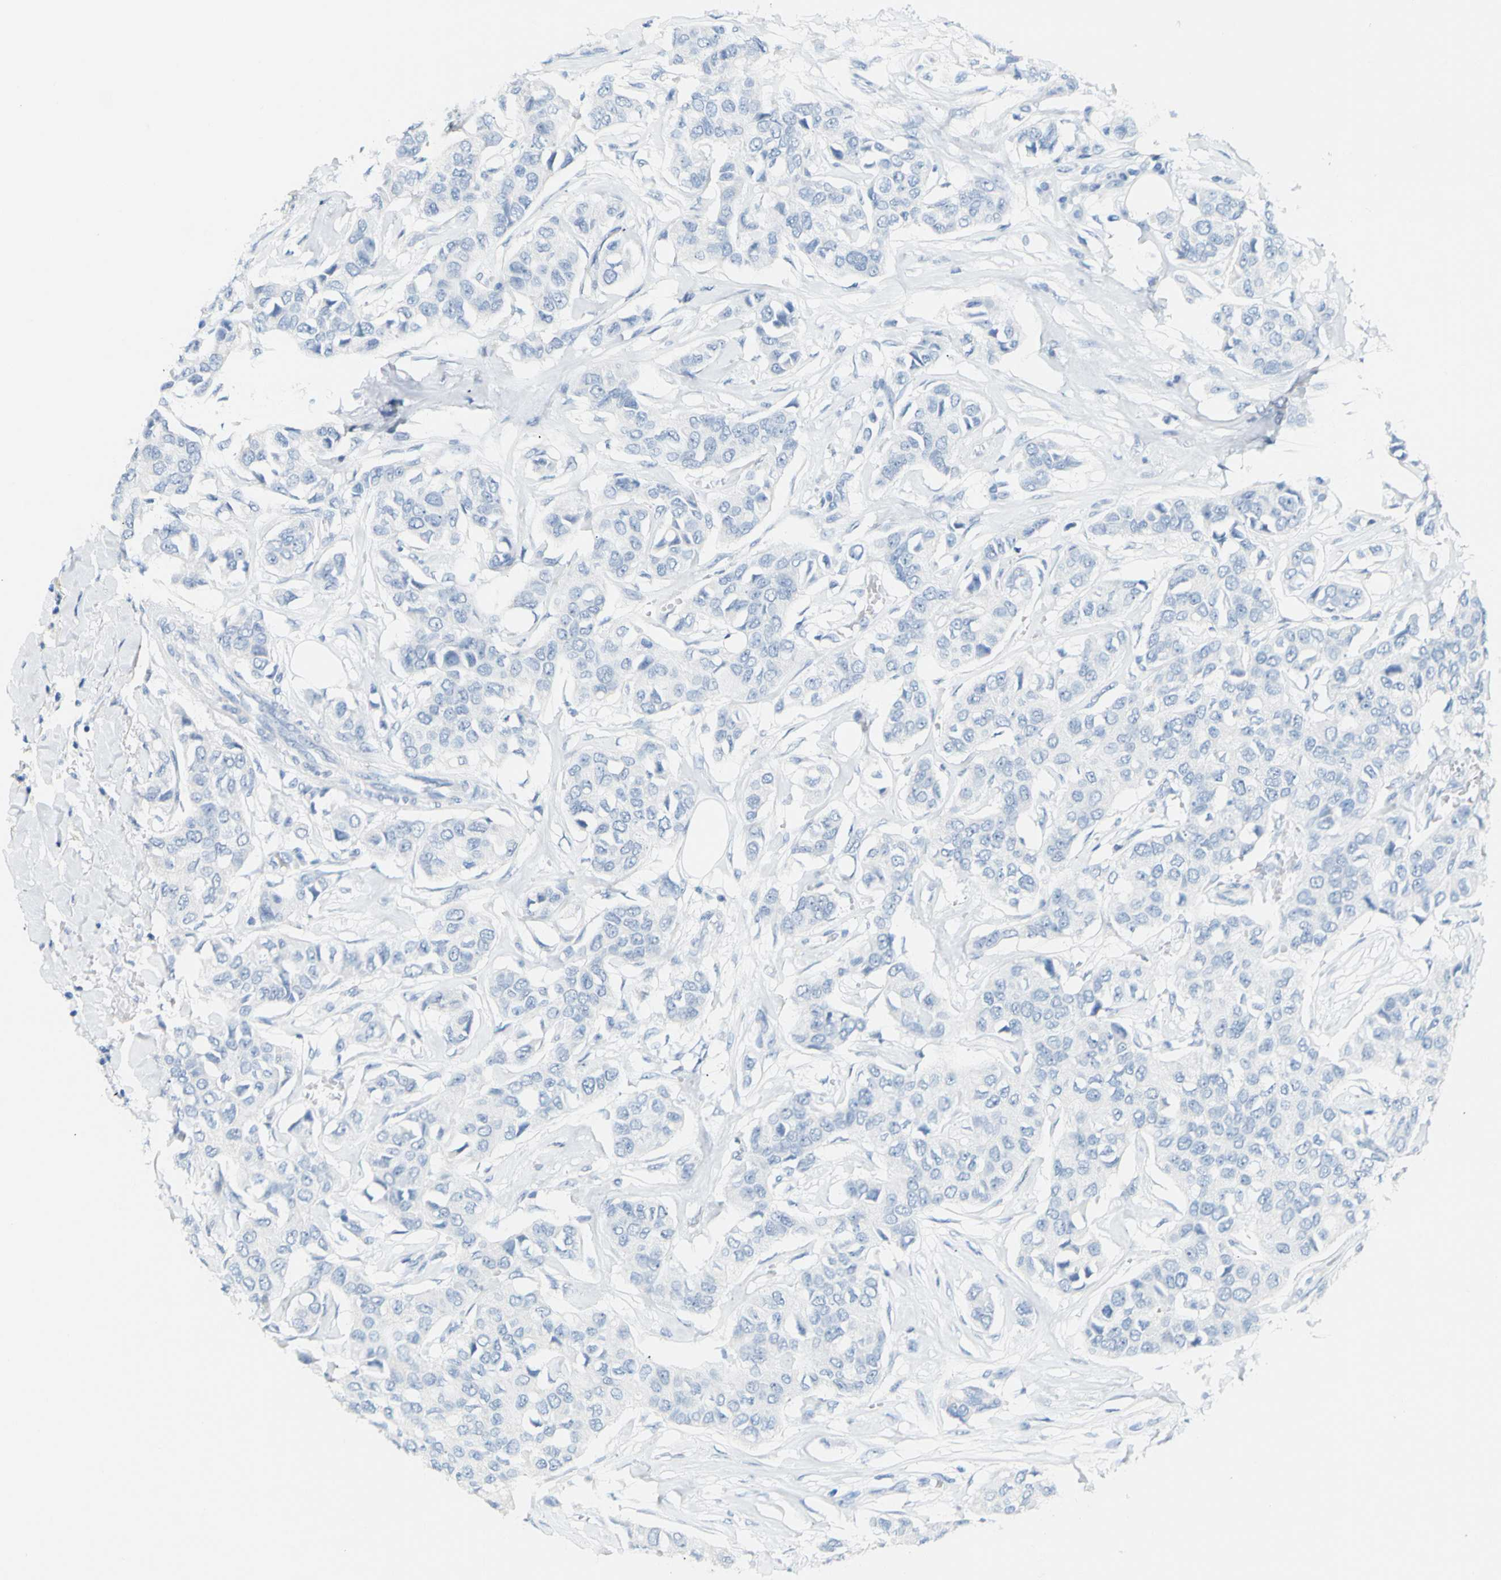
{"staining": {"intensity": "negative", "quantity": "none", "location": "none"}, "tissue": "breast cancer", "cell_type": "Tumor cells", "image_type": "cancer", "snomed": [{"axis": "morphology", "description": "Duct carcinoma"}, {"axis": "topography", "description": "Breast"}], "caption": "Immunohistochemistry (IHC) of human breast invasive ductal carcinoma shows no positivity in tumor cells.", "gene": "OPN1SW", "patient": {"sex": "female", "age": 80}}